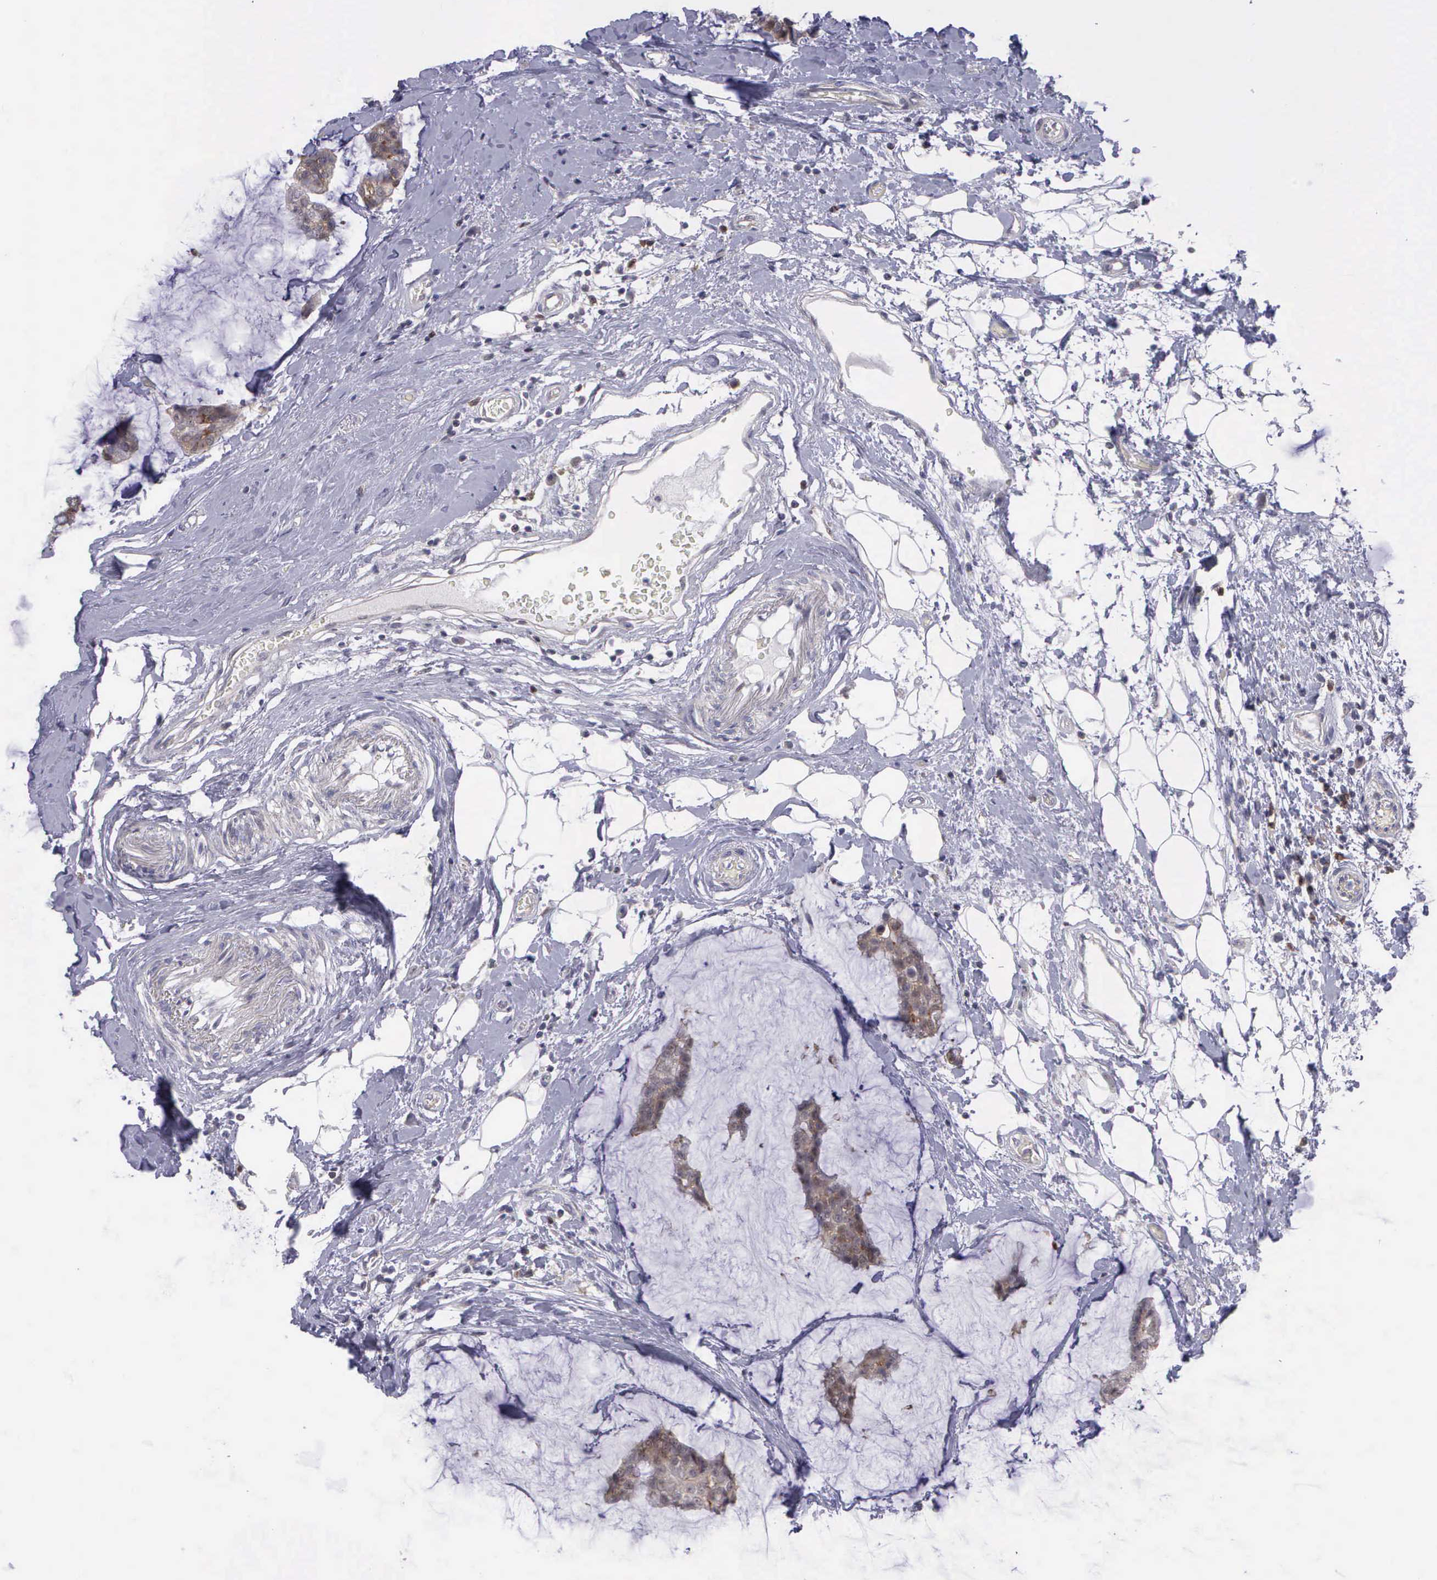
{"staining": {"intensity": "weak", "quantity": "<25%", "location": "cytoplasmic/membranous"}, "tissue": "breast cancer", "cell_type": "Tumor cells", "image_type": "cancer", "snomed": [{"axis": "morphology", "description": "Duct carcinoma"}, {"axis": "topography", "description": "Breast"}], "caption": "Immunohistochemical staining of human breast cancer displays no significant expression in tumor cells.", "gene": "MICAL3", "patient": {"sex": "female", "age": 93}}